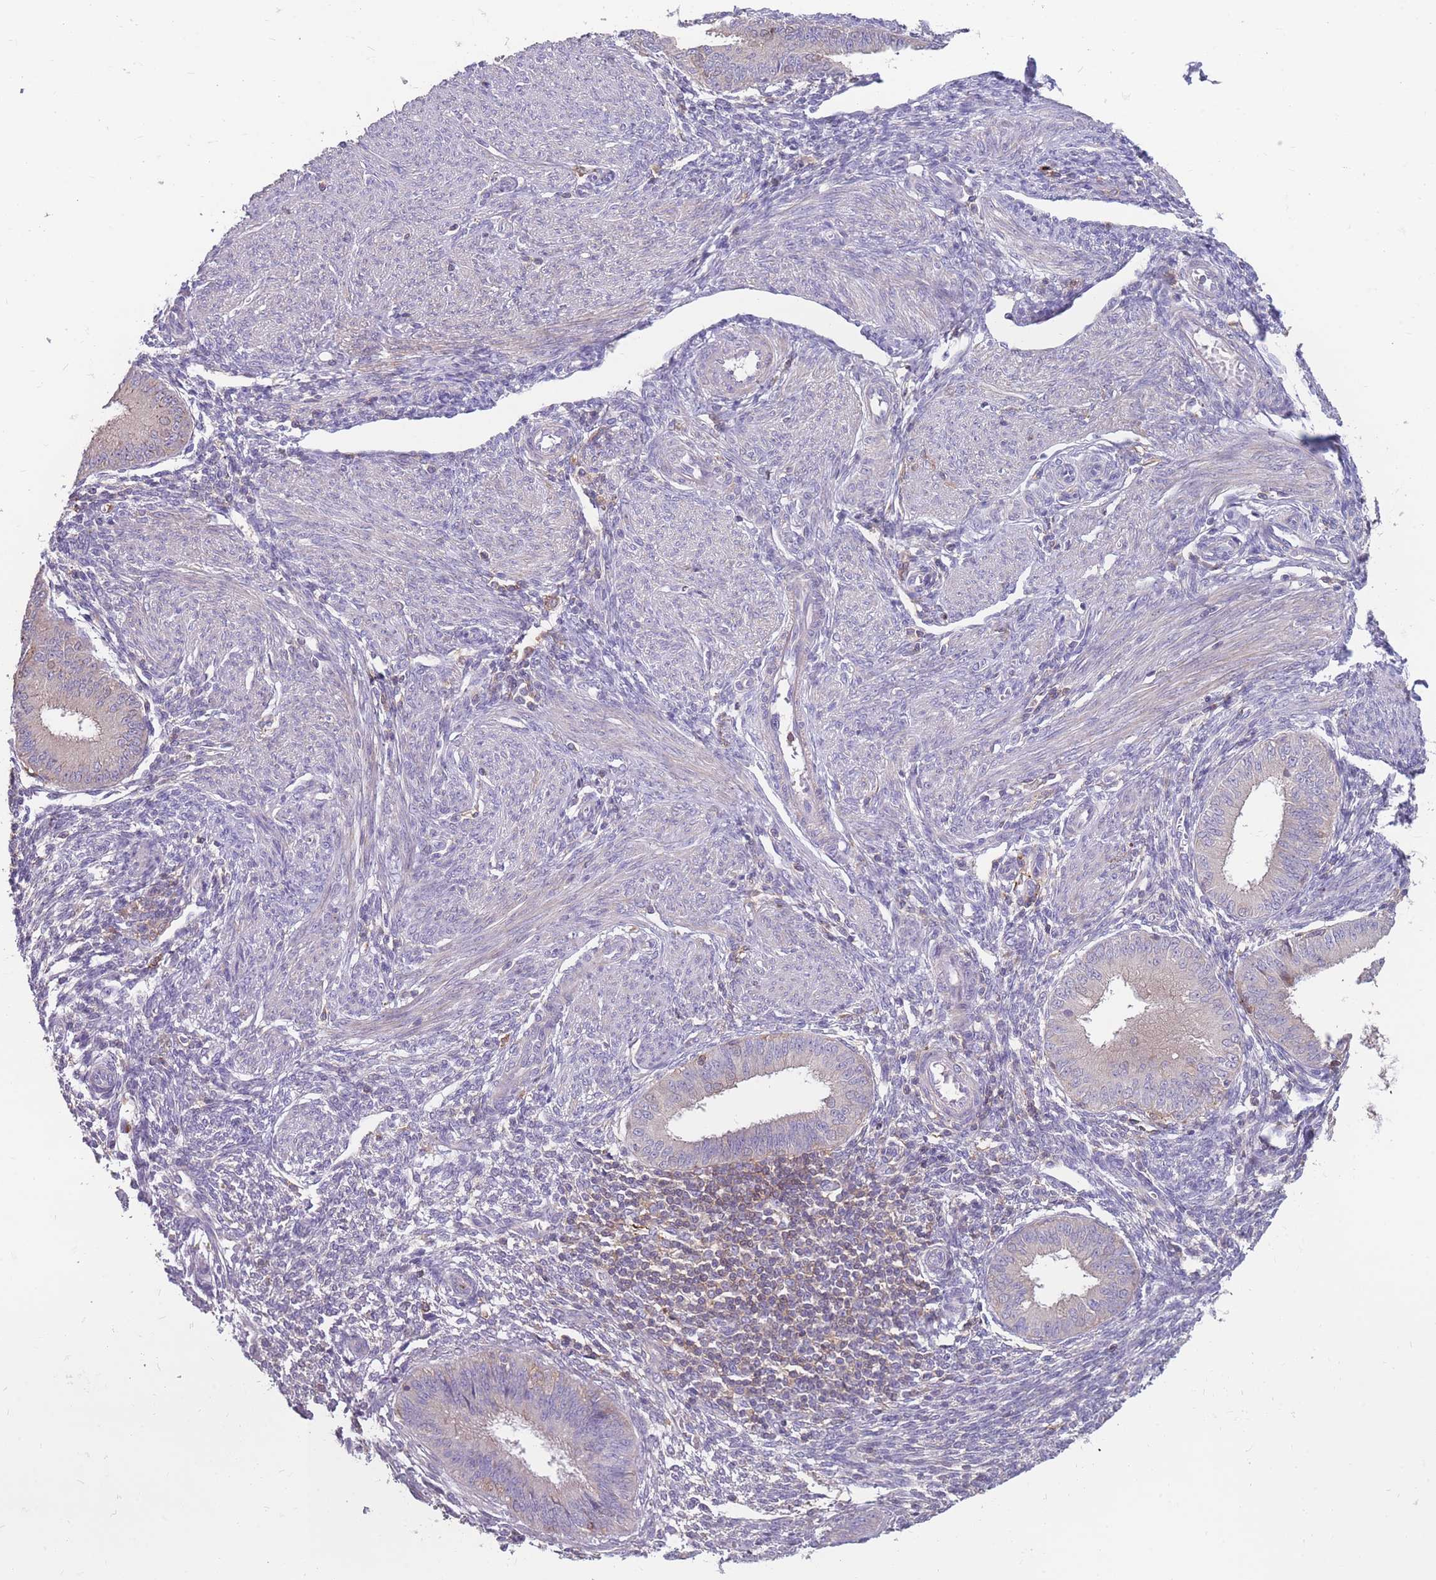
{"staining": {"intensity": "weak", "quantity": "<25%", "location": "cytoplasmic/membranous"}, "tissue": "endometrium", "cell_type": "Cells in endometrial stroma", "image_type": "normal", "snomed": [{"axis": "morphology", "description": "Normal tissue, NOS"}, {"axis": "topography", "description": "Uterus"}, {"axis": "topography", "description": "Endometrium"}], "caption": "Image shows no protein positivity in cells in endometrial stroma of benign endometrium.", "gene": "CD33", "patient": {"sex": "female", "age": 48}}